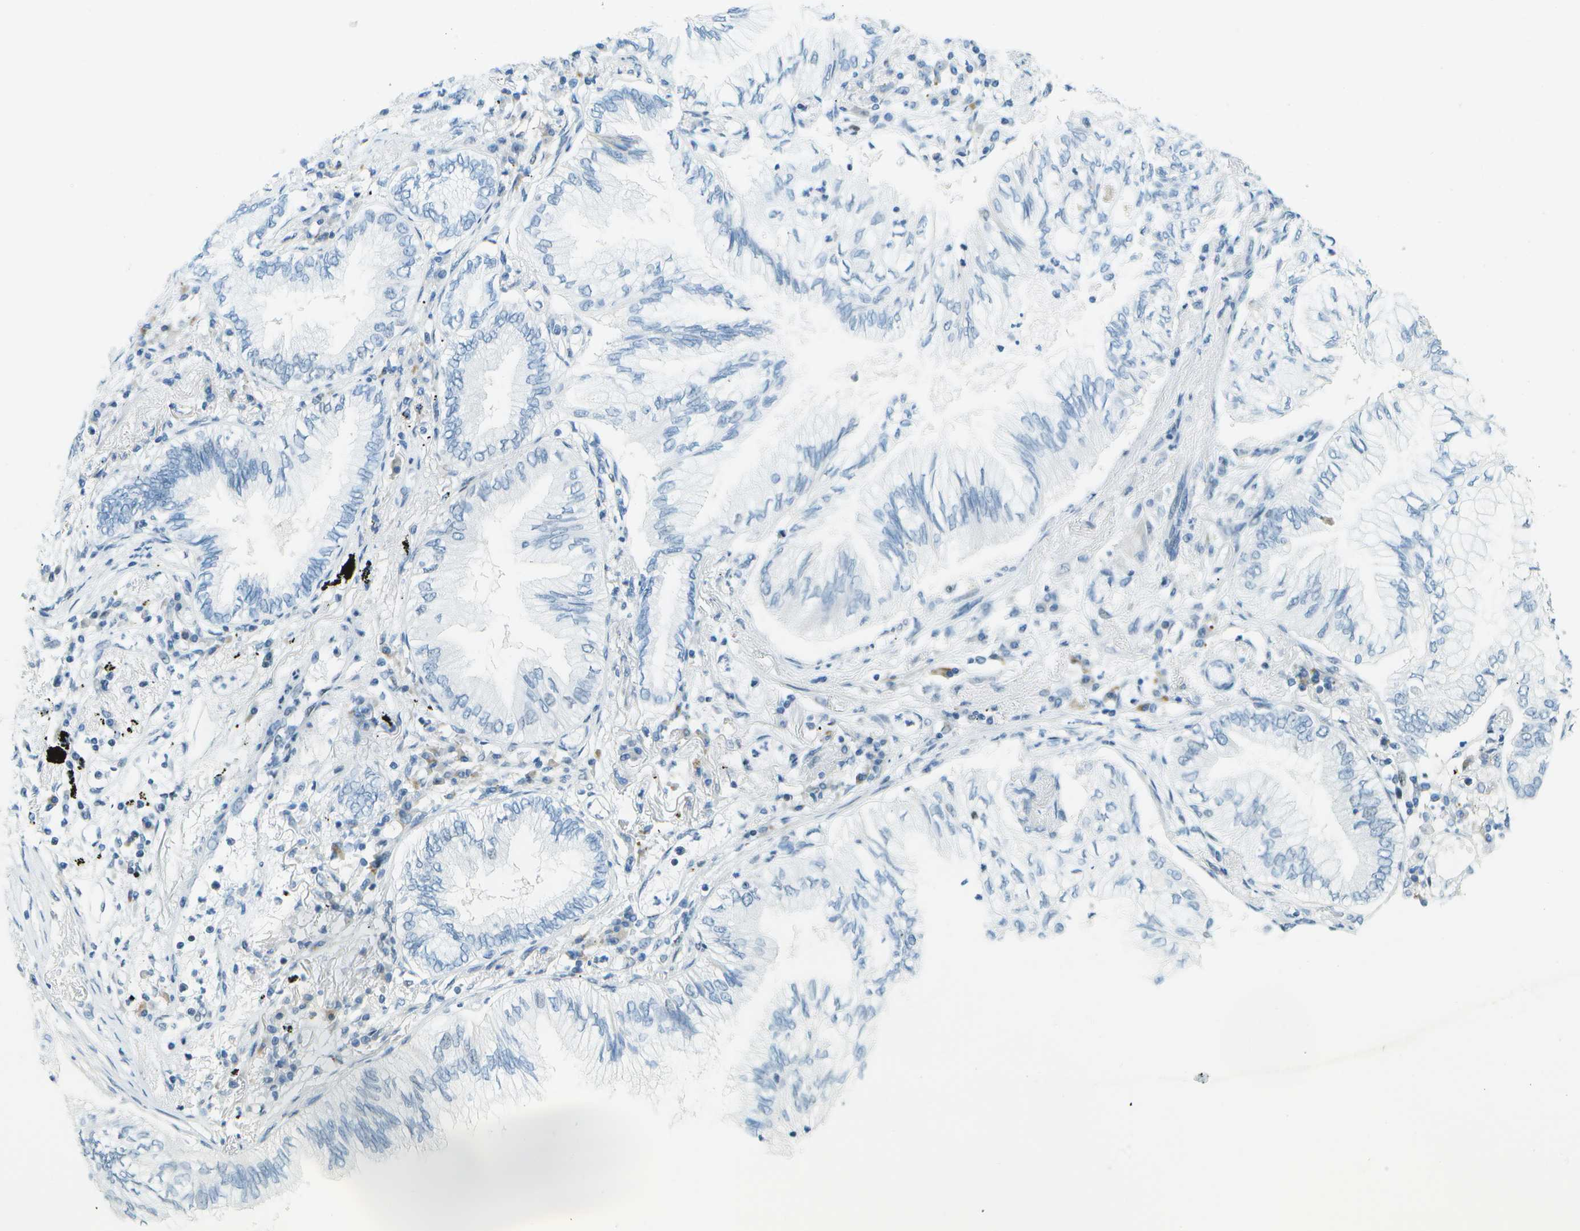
{"staining": {"intensity": "negative", "quantity": "none", "location": "none"}, "tissue": "lung cancer", "cell_type": "Tumor cells", "image_type": "cancer", "snomed": [{"axis": "morphology", "description": "Normal tissue, NOS"}, {"axis": "morphology", "description": "Adenocarcinoma, NOS"}, {"axis": "topography", "description": "Bronchus"}, {"axis": "topography", "description": "Lung"}], "caption": "Tumor cells show no significant expression in adenocarcinoma (lung). Nuclei are stained in blue.", "gene": "NEK11", "patient": {"sex": "female", "age": 70}}